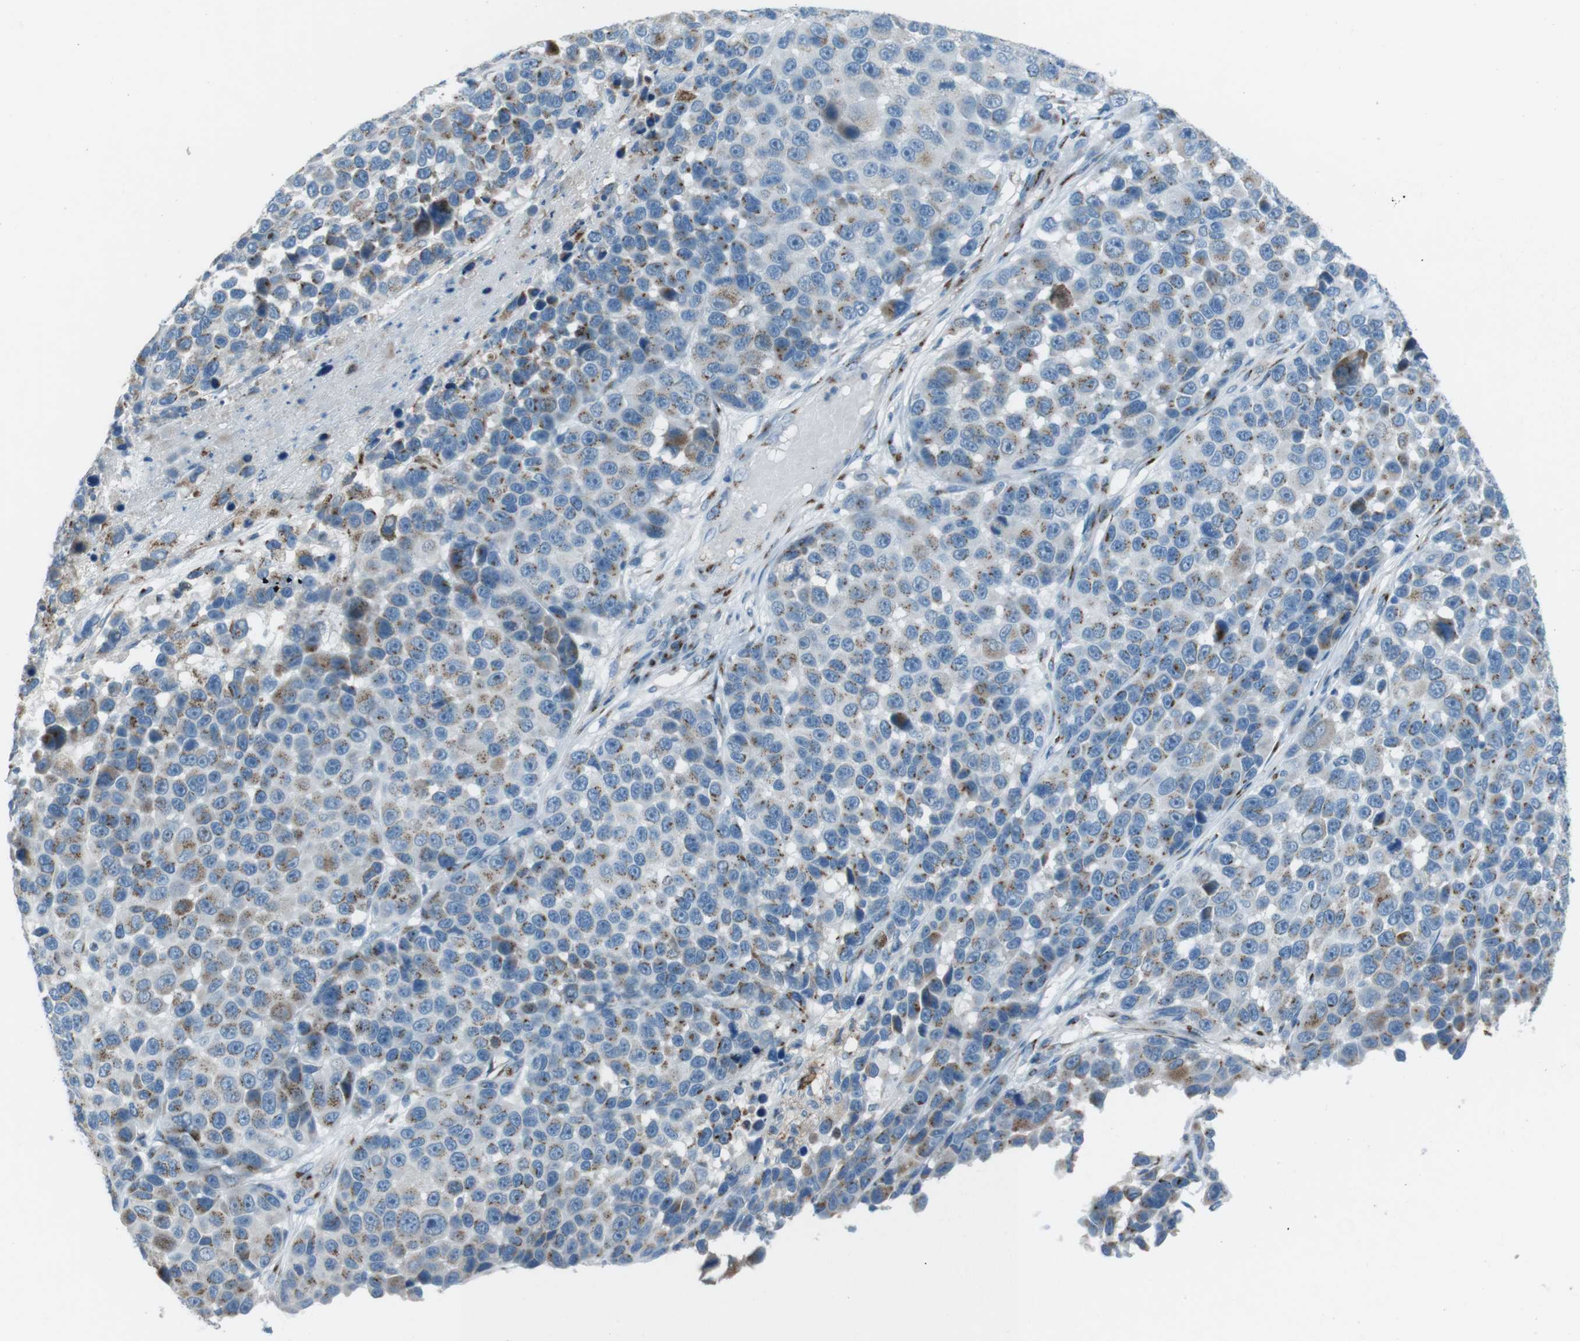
{"staining": {"intensity": "moderate", "quantity": "25%-75%", "location": "cytoplasmic/membranous"}, "tissue": "melanoma", "cell_type": "Tumor cells", "image_type": "cancer", "snomed": [{"axis": "morphology", "description": "Malignant melanoma, NOS"}, {"axis": "topography", "description": "Skin"}], "caption": "Malignant melanoma stained for a protein shows moderate cytoplasmic/membranous positivity in tumor cells.", "gene": "TXNDC15", "patient": {"sex": "male", "age": 53}}